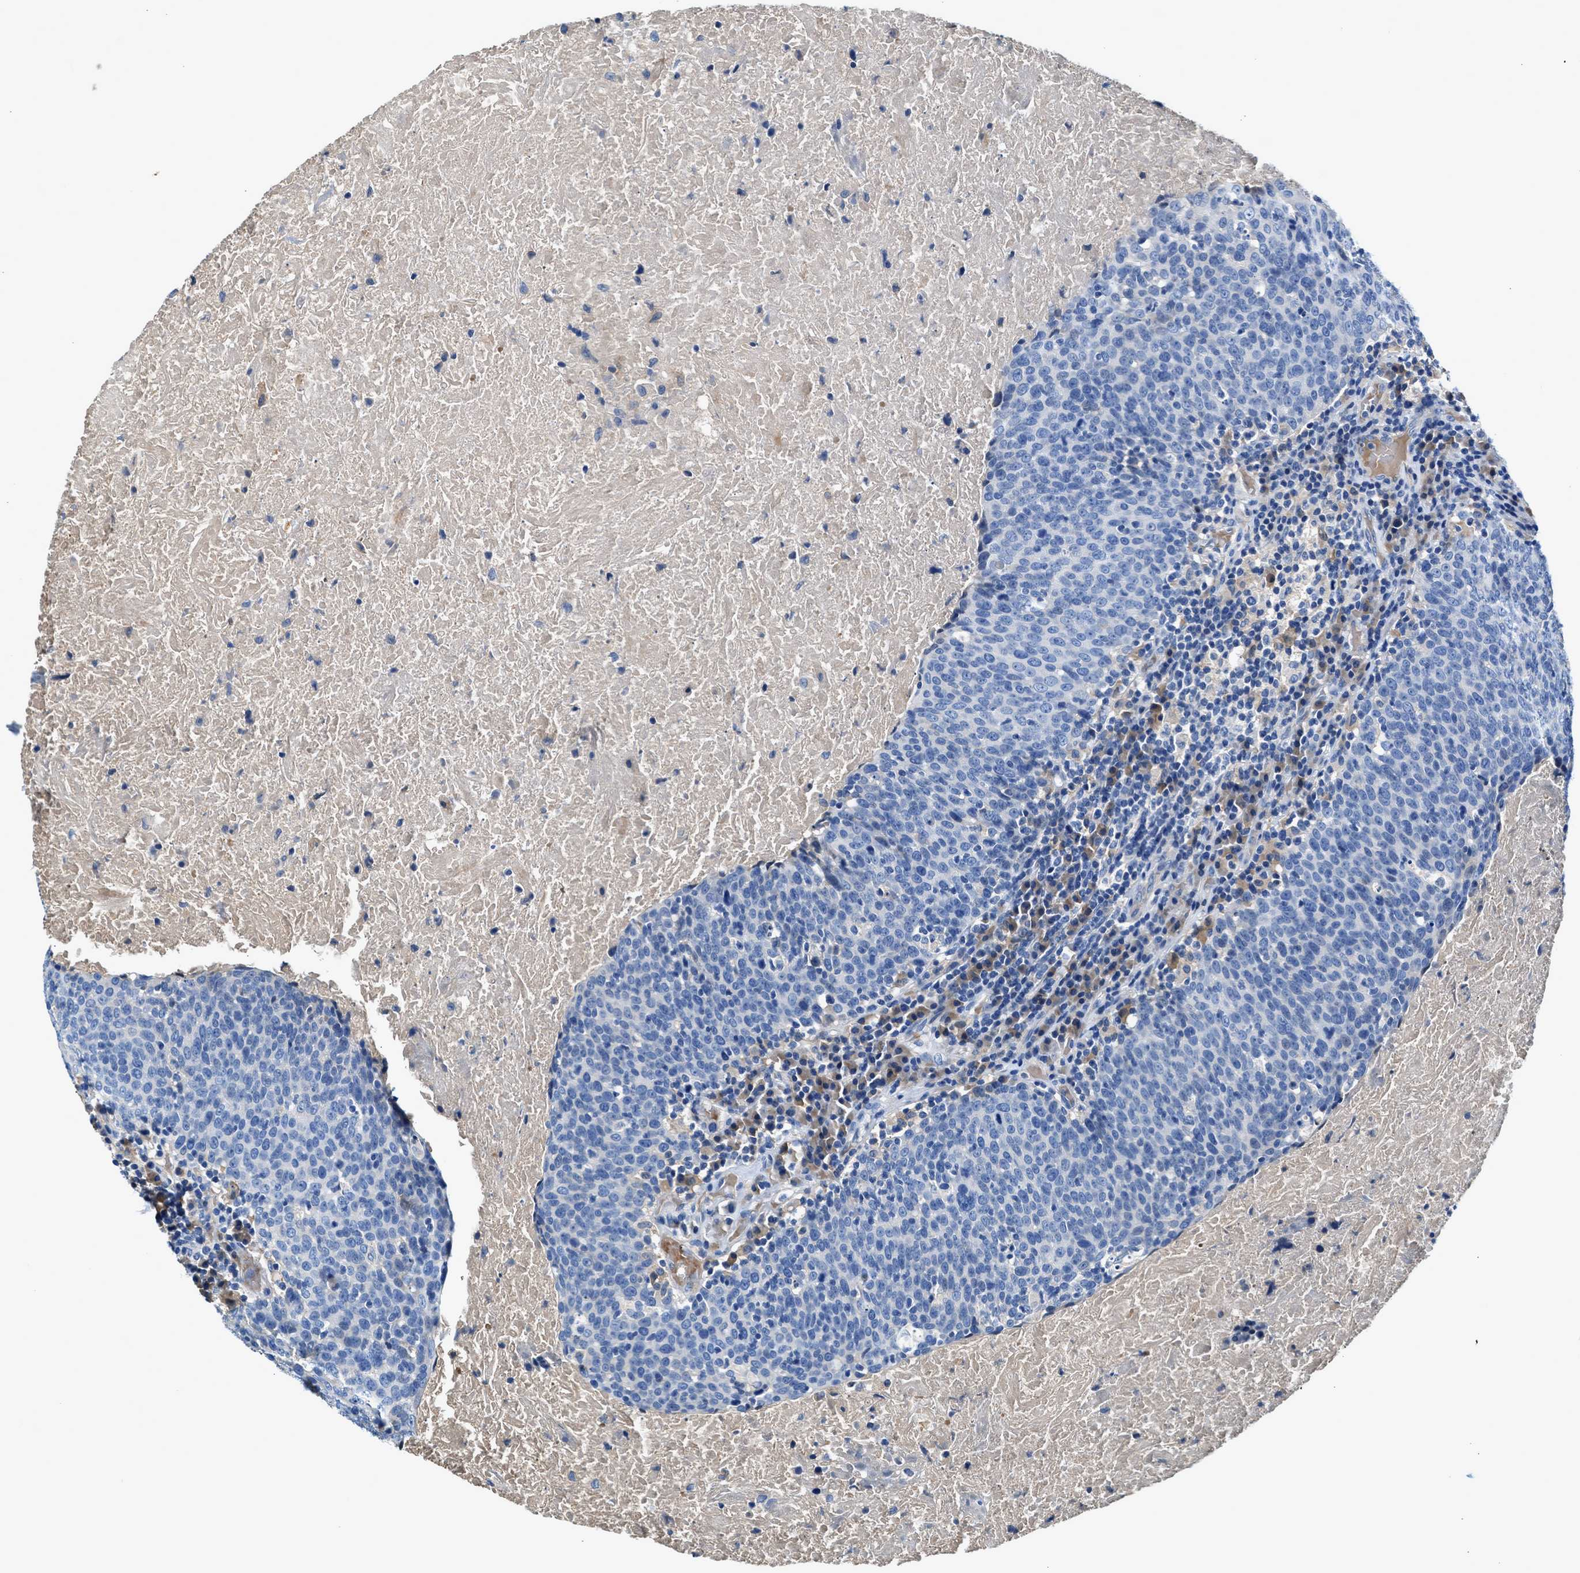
{"staining": {"intensity": "negative", "quantity": "none", "location": "none"}, "tissue": "head and neck cancer", "cell_type": "Tumor cells", "image_type": "cancer", "snomed": [{"axis": "morphology", "description": "Squamous cell carcinoma, NOS"}, {"axis": "morphology", "description": "Squamous cell carcinoma, metastatic, NOS"}, {"axis": "topography", "description": "Lymph node"}, {"axis": "topography", "description": "Head-Neck"}], "caption": "Immunohistochemistry histopathology image of neoplastic tissue: human head and neck cancer stained with DAB (3,3'-diaminobenzidine) exhibits no significant protein expression in tumor cells. The staining was performed using DAB to visualize the protein expression in brown, while the nuclei were stained in blue with hematoxylin (Magnification: 20x).", "gene": "RWDD2B", "patient": {"sex": "male", "age": 62}}